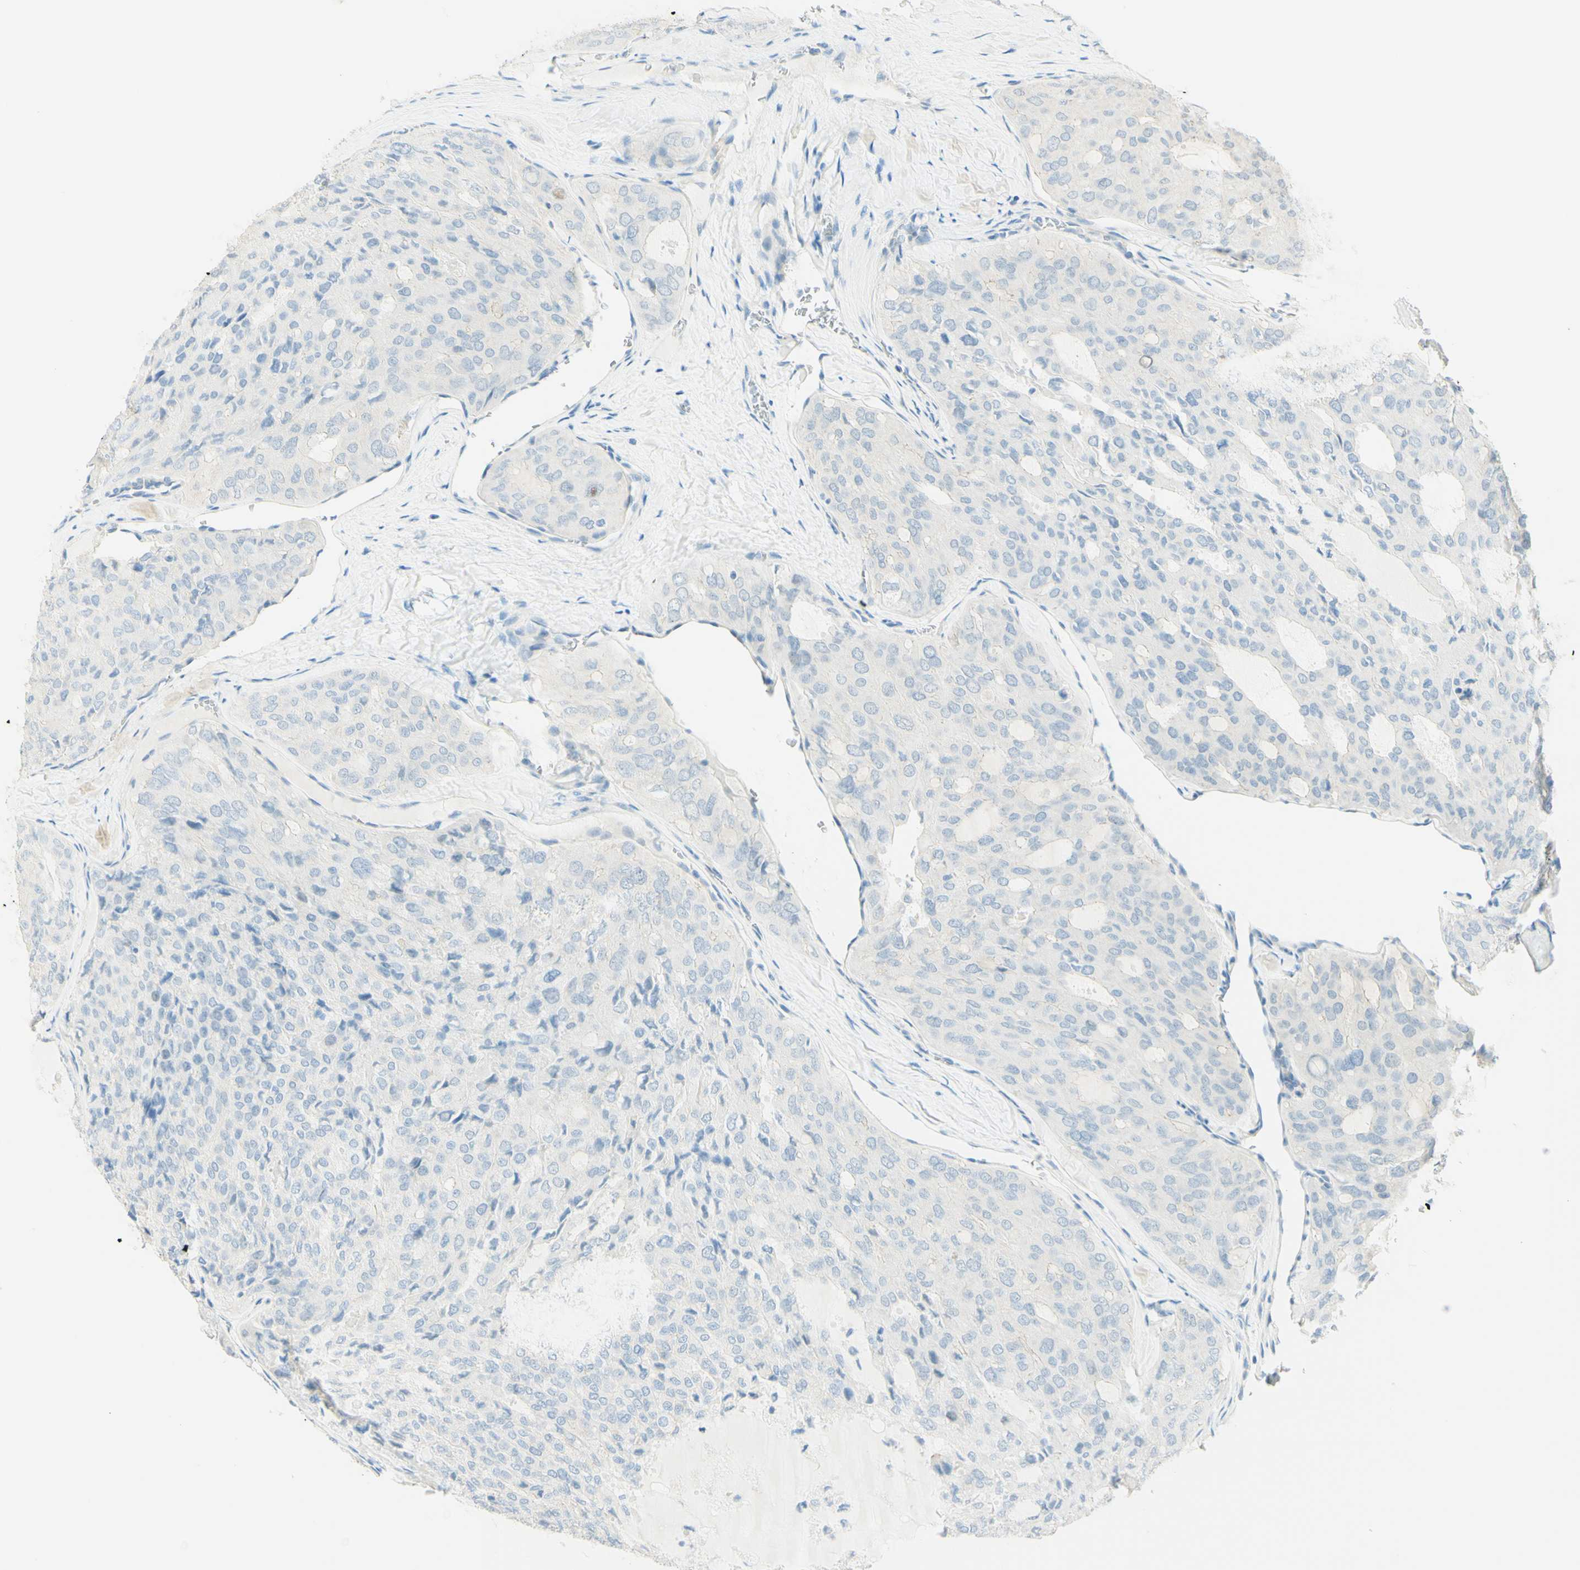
{"staining": {"intensity": "negative", "quantity": "none", "location": "none"}, "tissue": "thyroid cancer", "cell_type": "Tumor cells", "image_type": "cancer", "snomed": [{"axis": "morphology", "description": "Follicular adenoma carcinoma, NOS"}, {"axis": "topography", "description": "Thyroid gland"}], "caption": "There is no significant expression in tumor cells of thyroid follicular adenoma carcinoma.", "gene": "TMEM132D", "patient": {"sex": "male", "age": 75}}